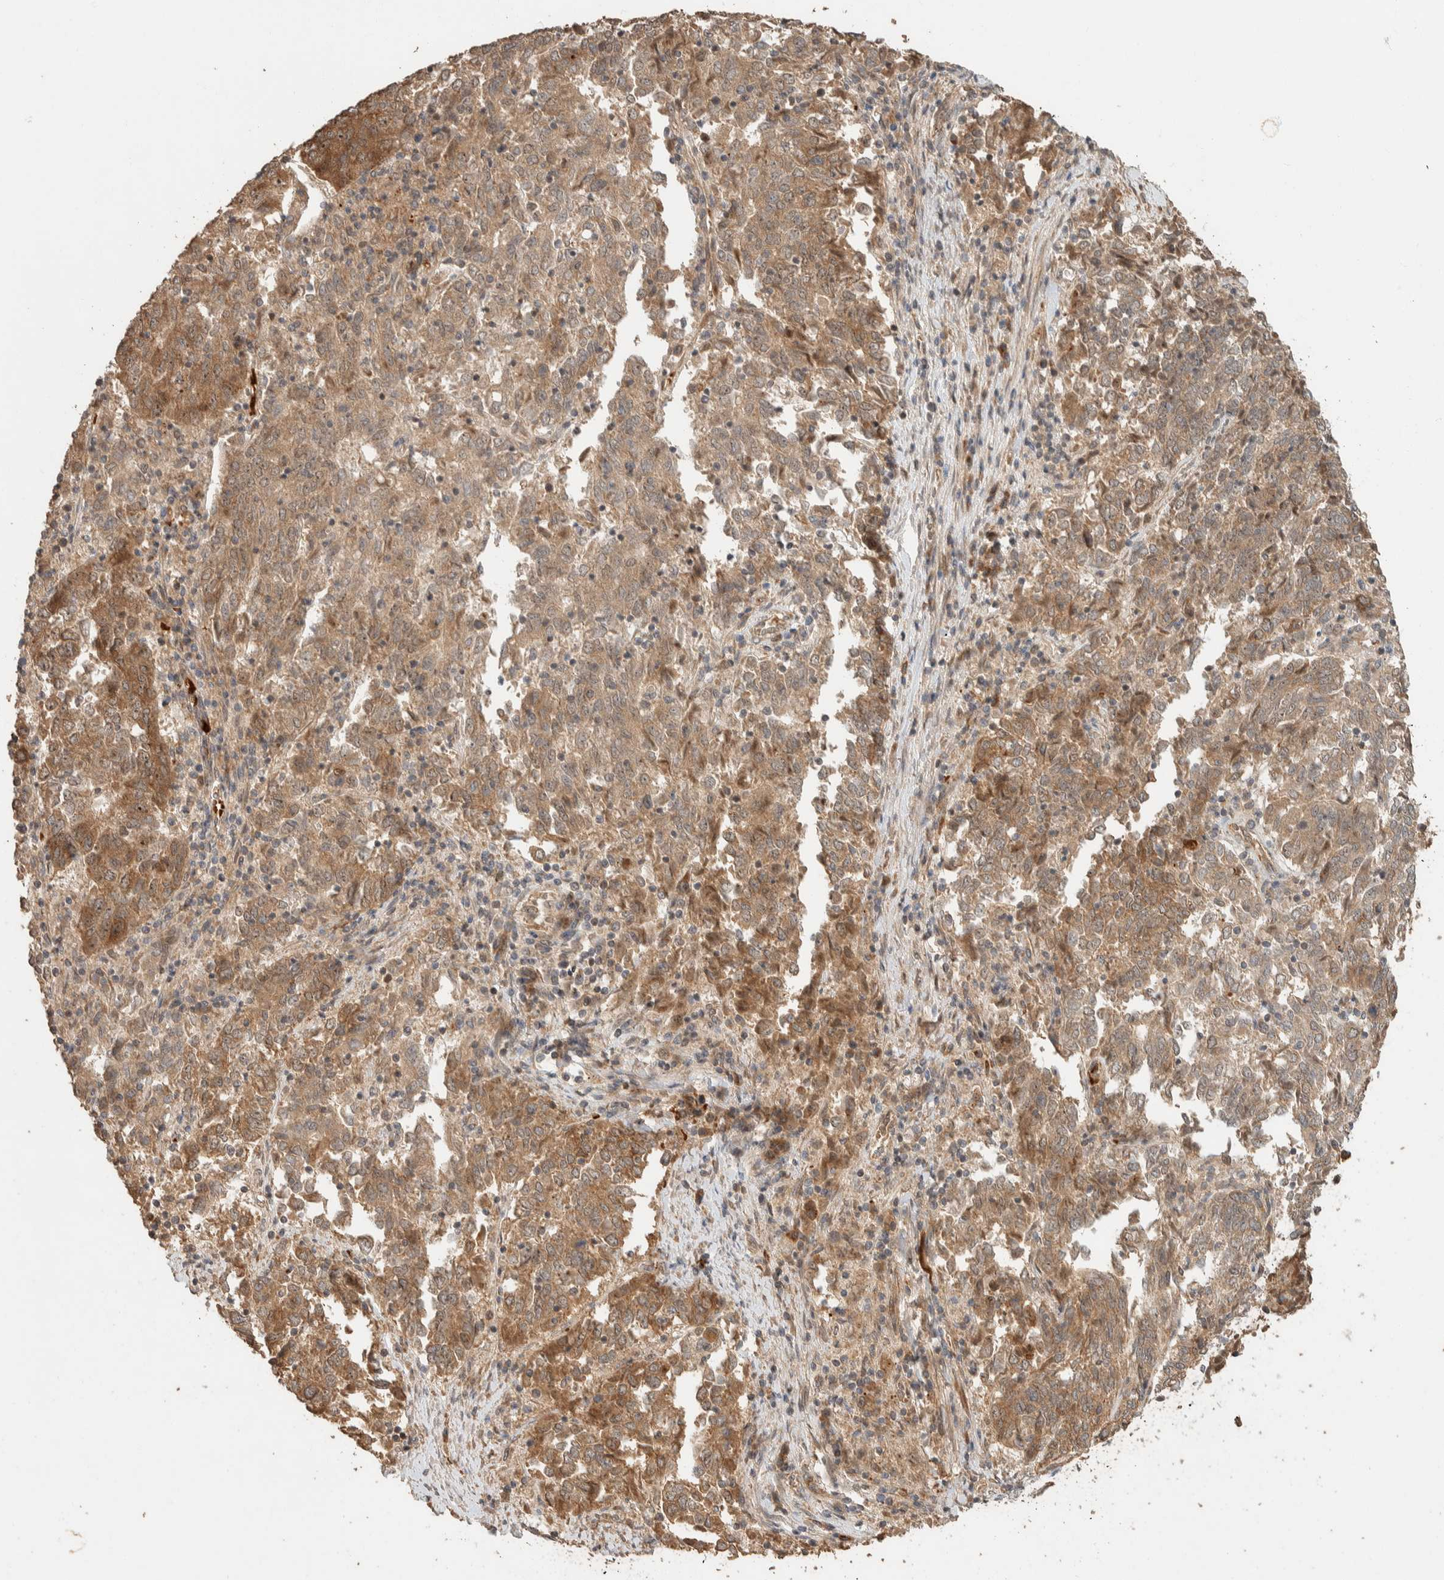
{"staining": {"intensity": "moderate", "quantity": ">75%", "location": "cytoplasmic/membranous"}, "tissue": "endometrial cancer", "cell_type": "Tumor cells", "image_type": "cancer", "snomed": [{"axis": "morphology", "description": "Adenocarcinoma, NOS"}, {"axis": "topography", "description": "Endometrium"}], "caption": "DAB (3,3'-diaminobenzidine) immunohistochemical staining of endometrial cancer demonstrates moderate cytoplasmic/membranous protein positivity in approximately >75% of tumor cells.", "gene": "ZBTB2", "patient": {"sex": "female", "age": 80}}